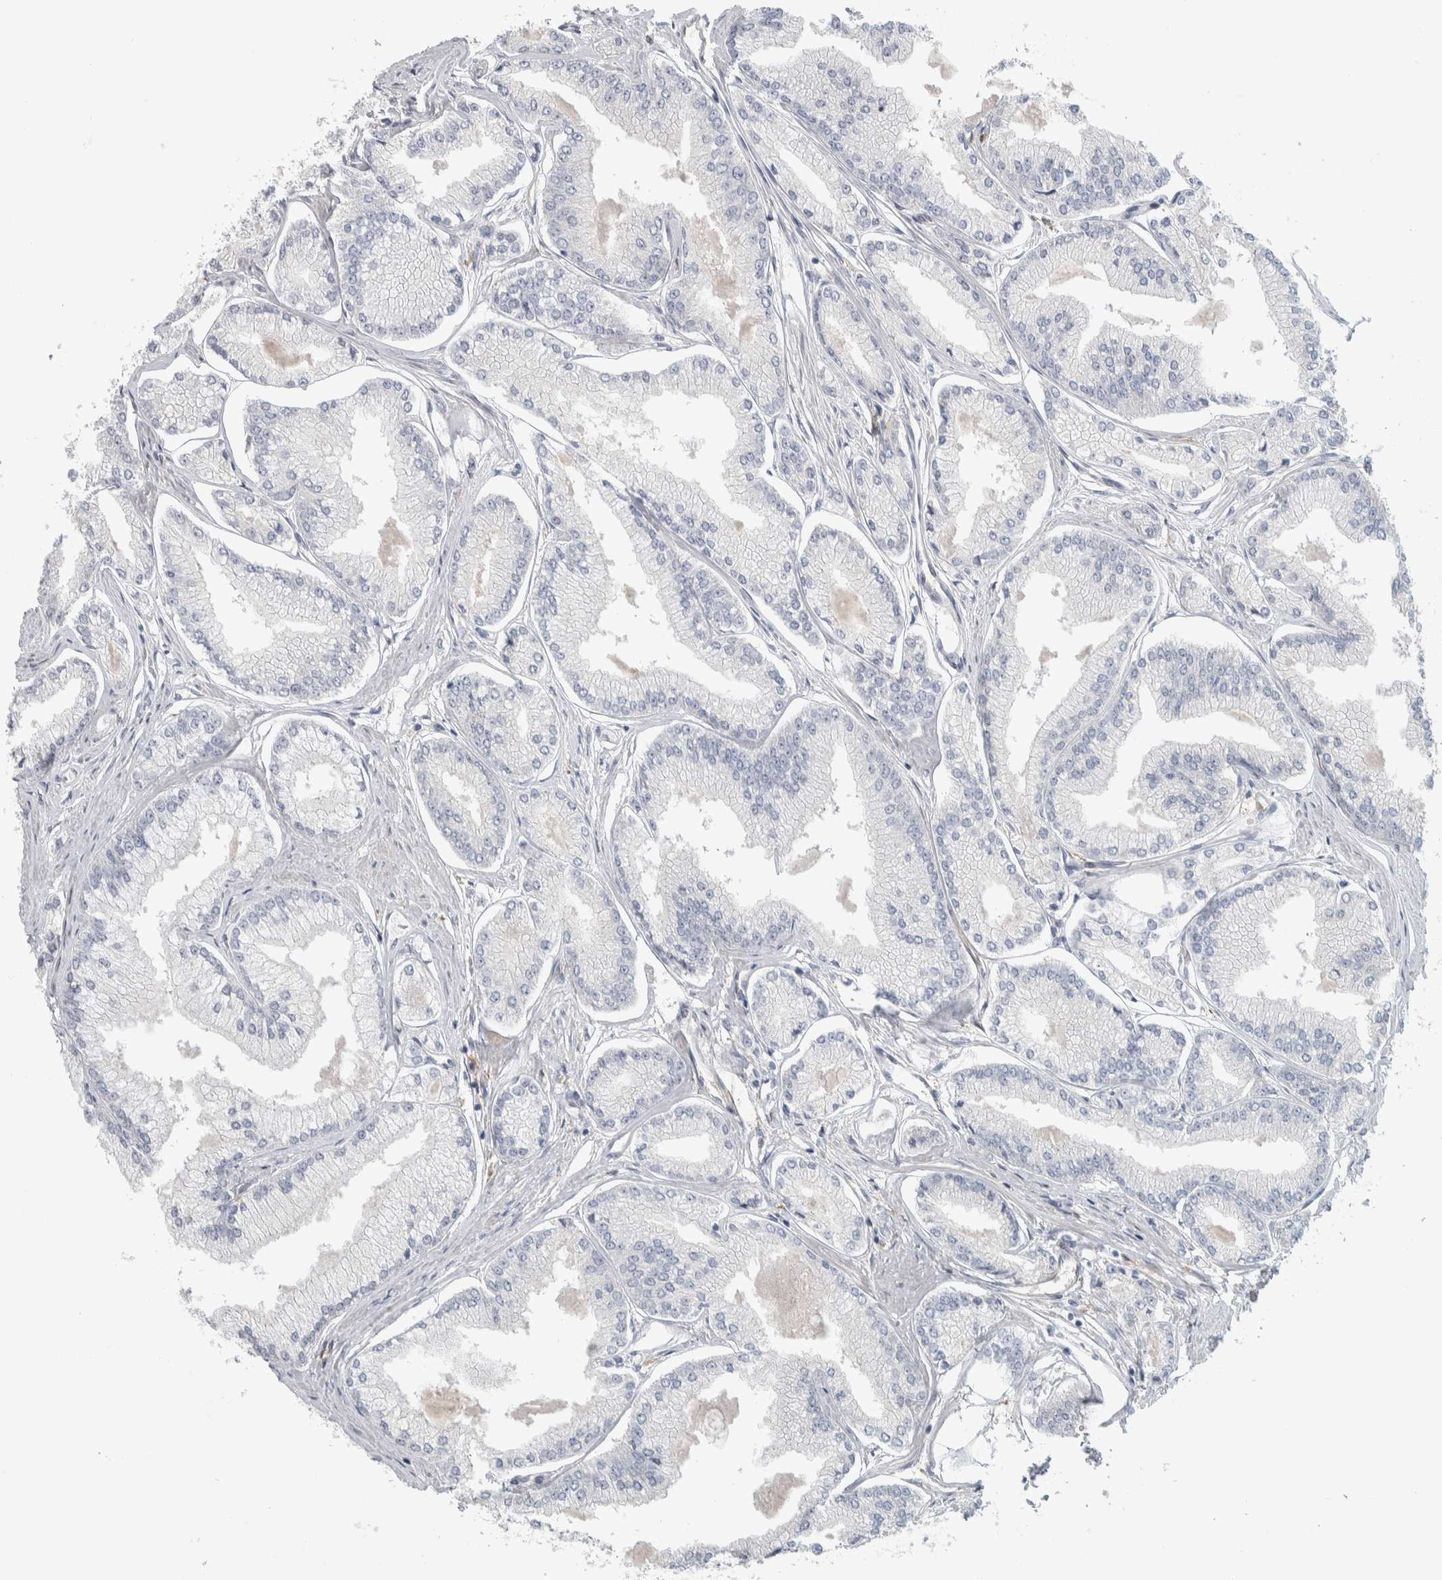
{"staining": {"intensity": "negative", "quantity": "none", "location": "none"}, "tissue": "prostate cancer", "cell_type": "Tumor cells", "image_type": "cancer", "snomed": [{"axis": "morphology", "description": "Adenocarcinoma, Low grade"}, {"axis": "topography", "description": "Prostate"}], "caption": "High magnification brightfield microscopy of prostate cancer stained with DAB (brown) and counterstained with hematoxylin (blue): tumor cells show no significant staining.", "gene": "MSL1", "patient": {"sex": "male", "age": 52}}